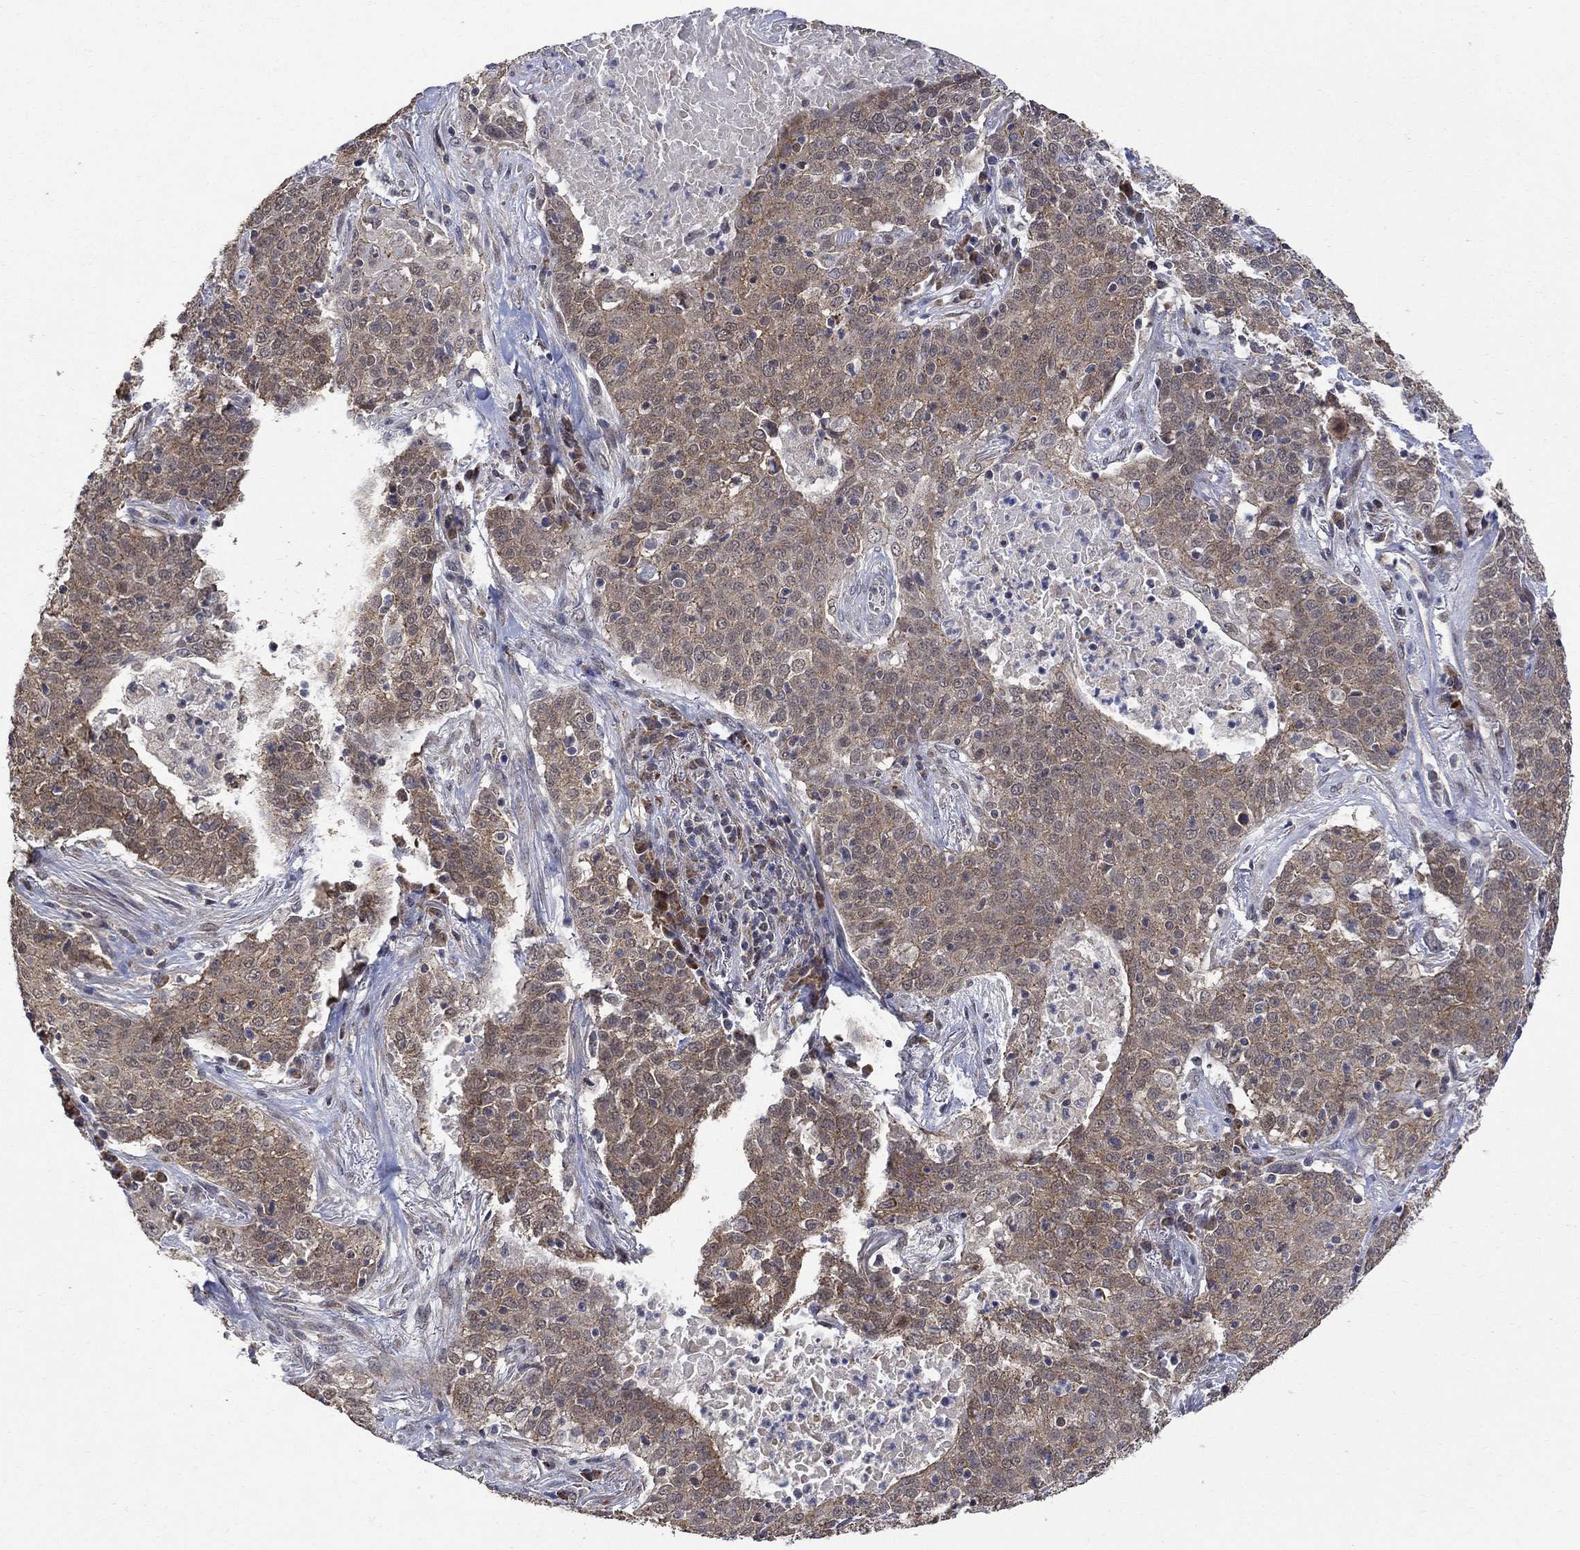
{"staining": {"intensity": "weak", "quantity": "25%-75%", "location": "cytoplasmic/membranous"}, "tissue": "lung cancer", "cell_type": "Tumor cells", "image_type": "cancer", "snomed": [{"axis": "morphology", "description": "Squamous cell carcinoma, NOS"}, {"axis": "topography", "description": "Lung"}], "caption": "A brown stain labels weak cytoplasmic/membranous positivity of a protein in human lung cancer tumor cells.", "gene": "ANKRA2", "patient": {"sex": "male", "age": 82}}